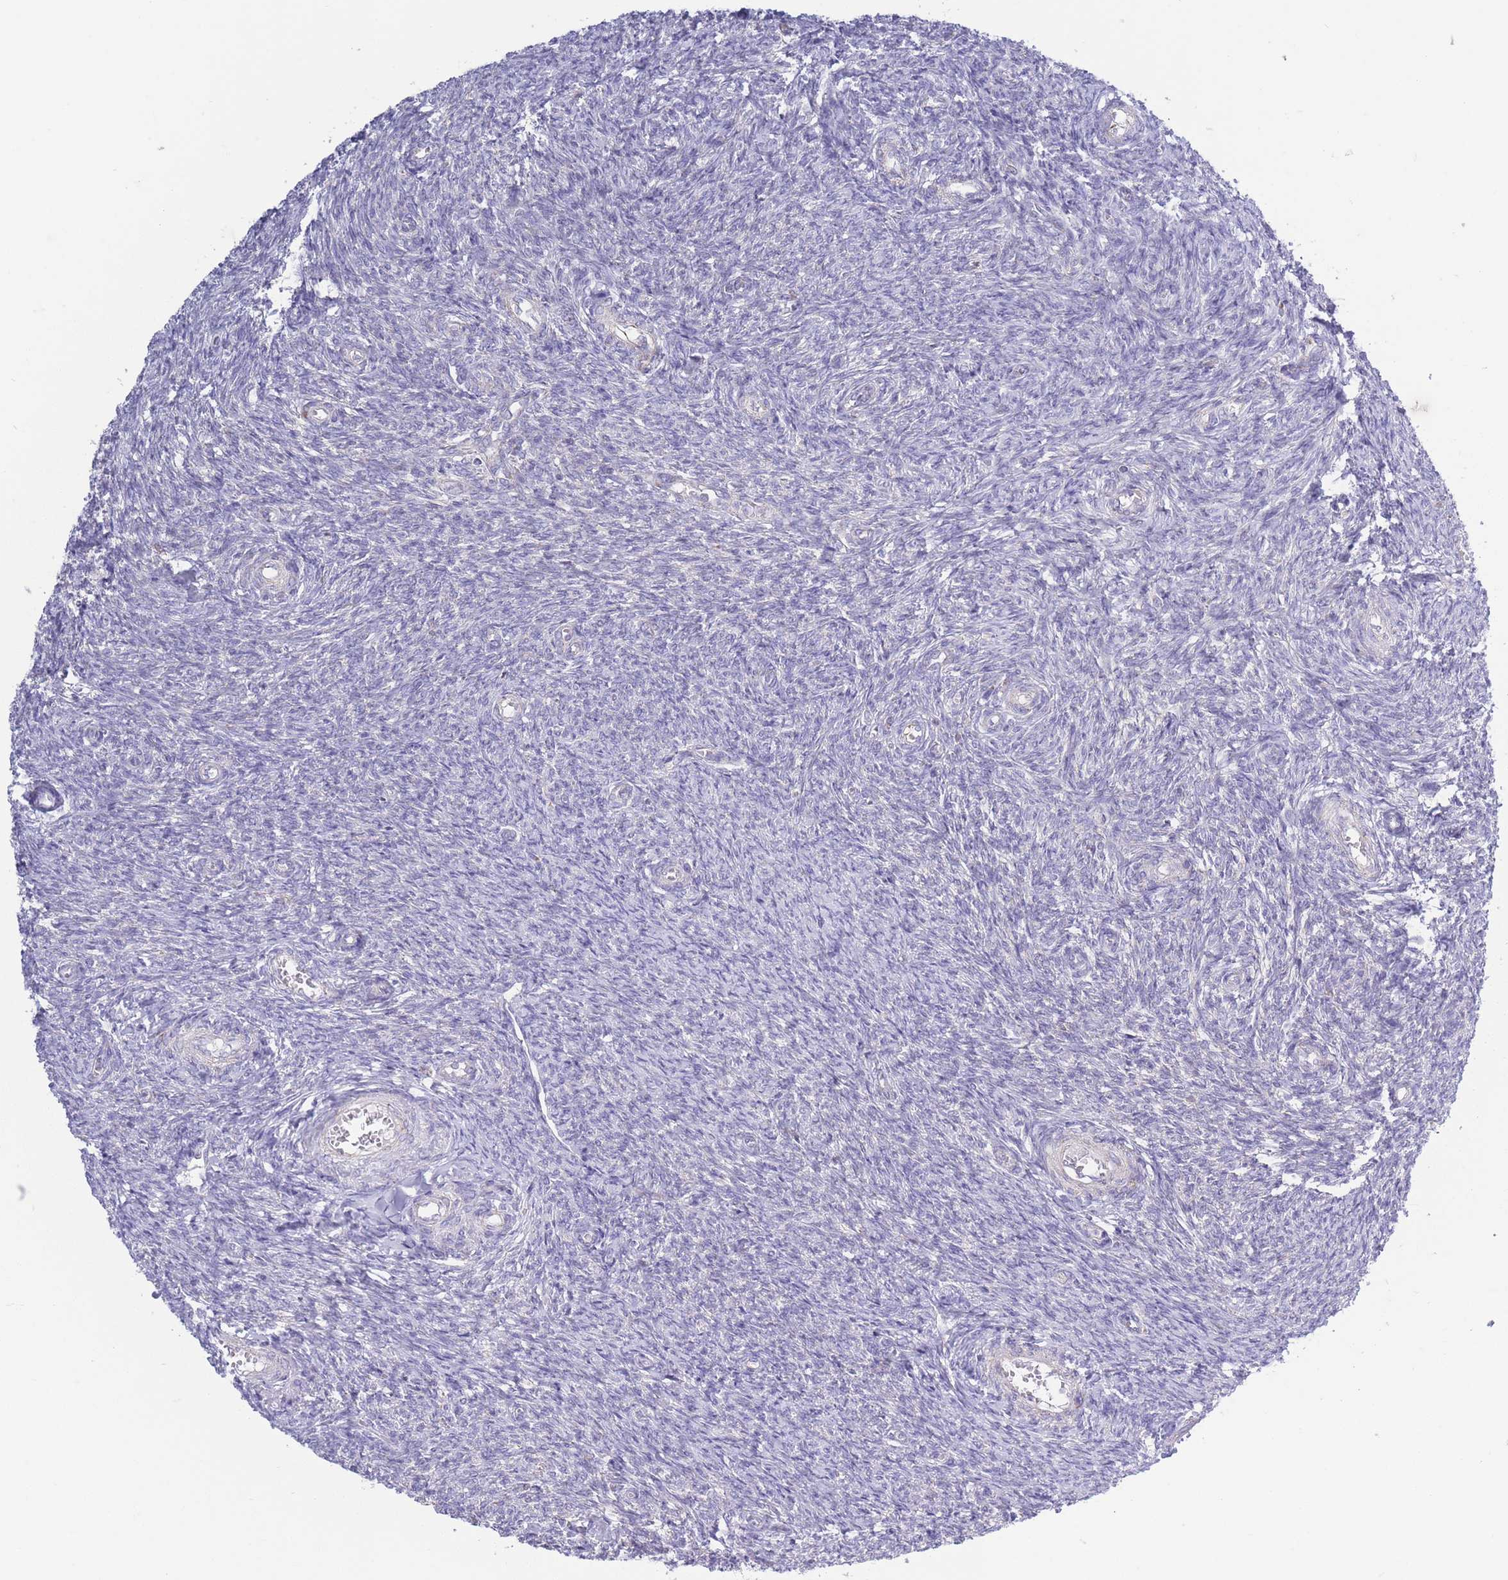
{"staining": {"intensity": "negative", "quantity": "none", "location": "none"}, "tissue": "ovary", "cell_type": "Ovarian stroma cells", "image_type": "normal", "snomed": [{"axis": "morphology", "description": "Normal tissue, NOS"}, {"axis": "topography", "description": "Ovary"}], "caption": "DAB (3,3'-diaminobenzidine) immunohistochemical staining of unremarkable ovary demonstrates no significant expression in ovarian stroma cells. The staining was performed using DAB (3,3'-diaminobenzidine) to visualize the protein expression in brown, while the nuclei were stained in blue with hematoxylin (Magnification: 20x).", "gene": "PDHA1", "patient": {"sex": "female", "age": 44}}